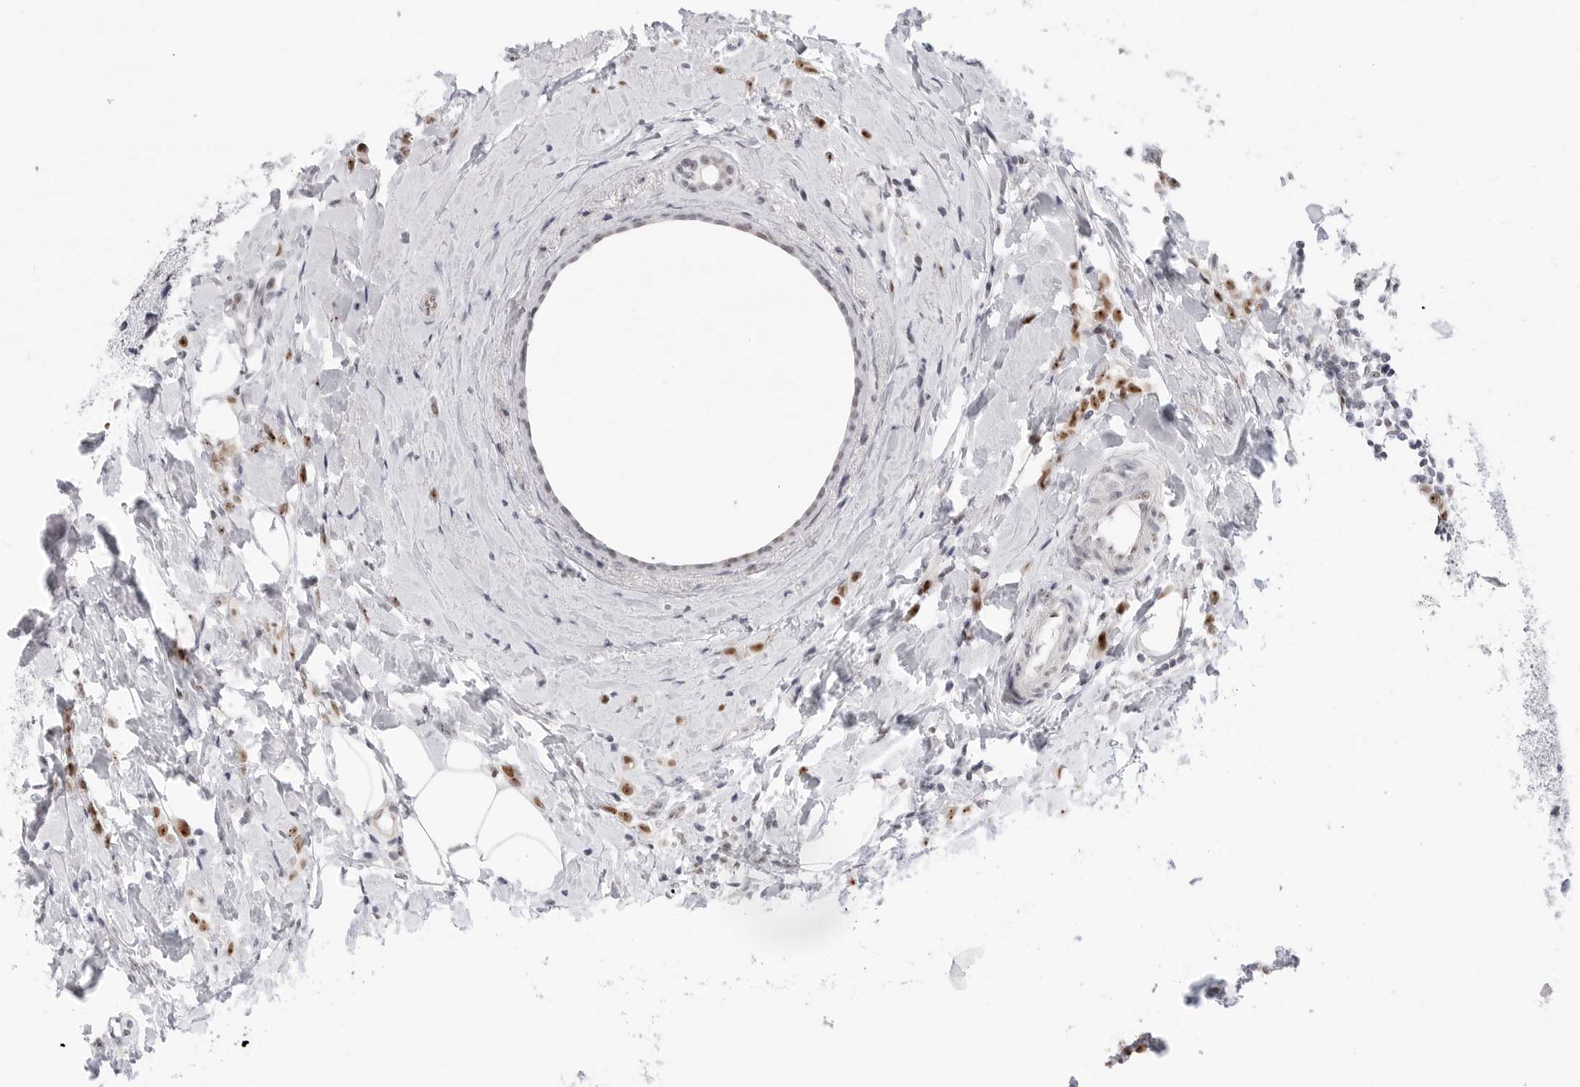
{"staining": {"intensity": "moderate", "quantity": ">75%", "location": "nuclear"}, "tissue": "breast cancer", "cell_type": "Tumor cells", "image_type": "cancer", "snomed": [{"axis": "morphology", "description": "Lobular carcinoma"}, {"axis": "topography", "description": "Breast"}], "caption": "An image of human breast cancer stained for a protein exhibits moderate nuclear brown staining in tumor cells.", "gene": "C1orf162", "patient": {"sex": "female", "age": 47}}